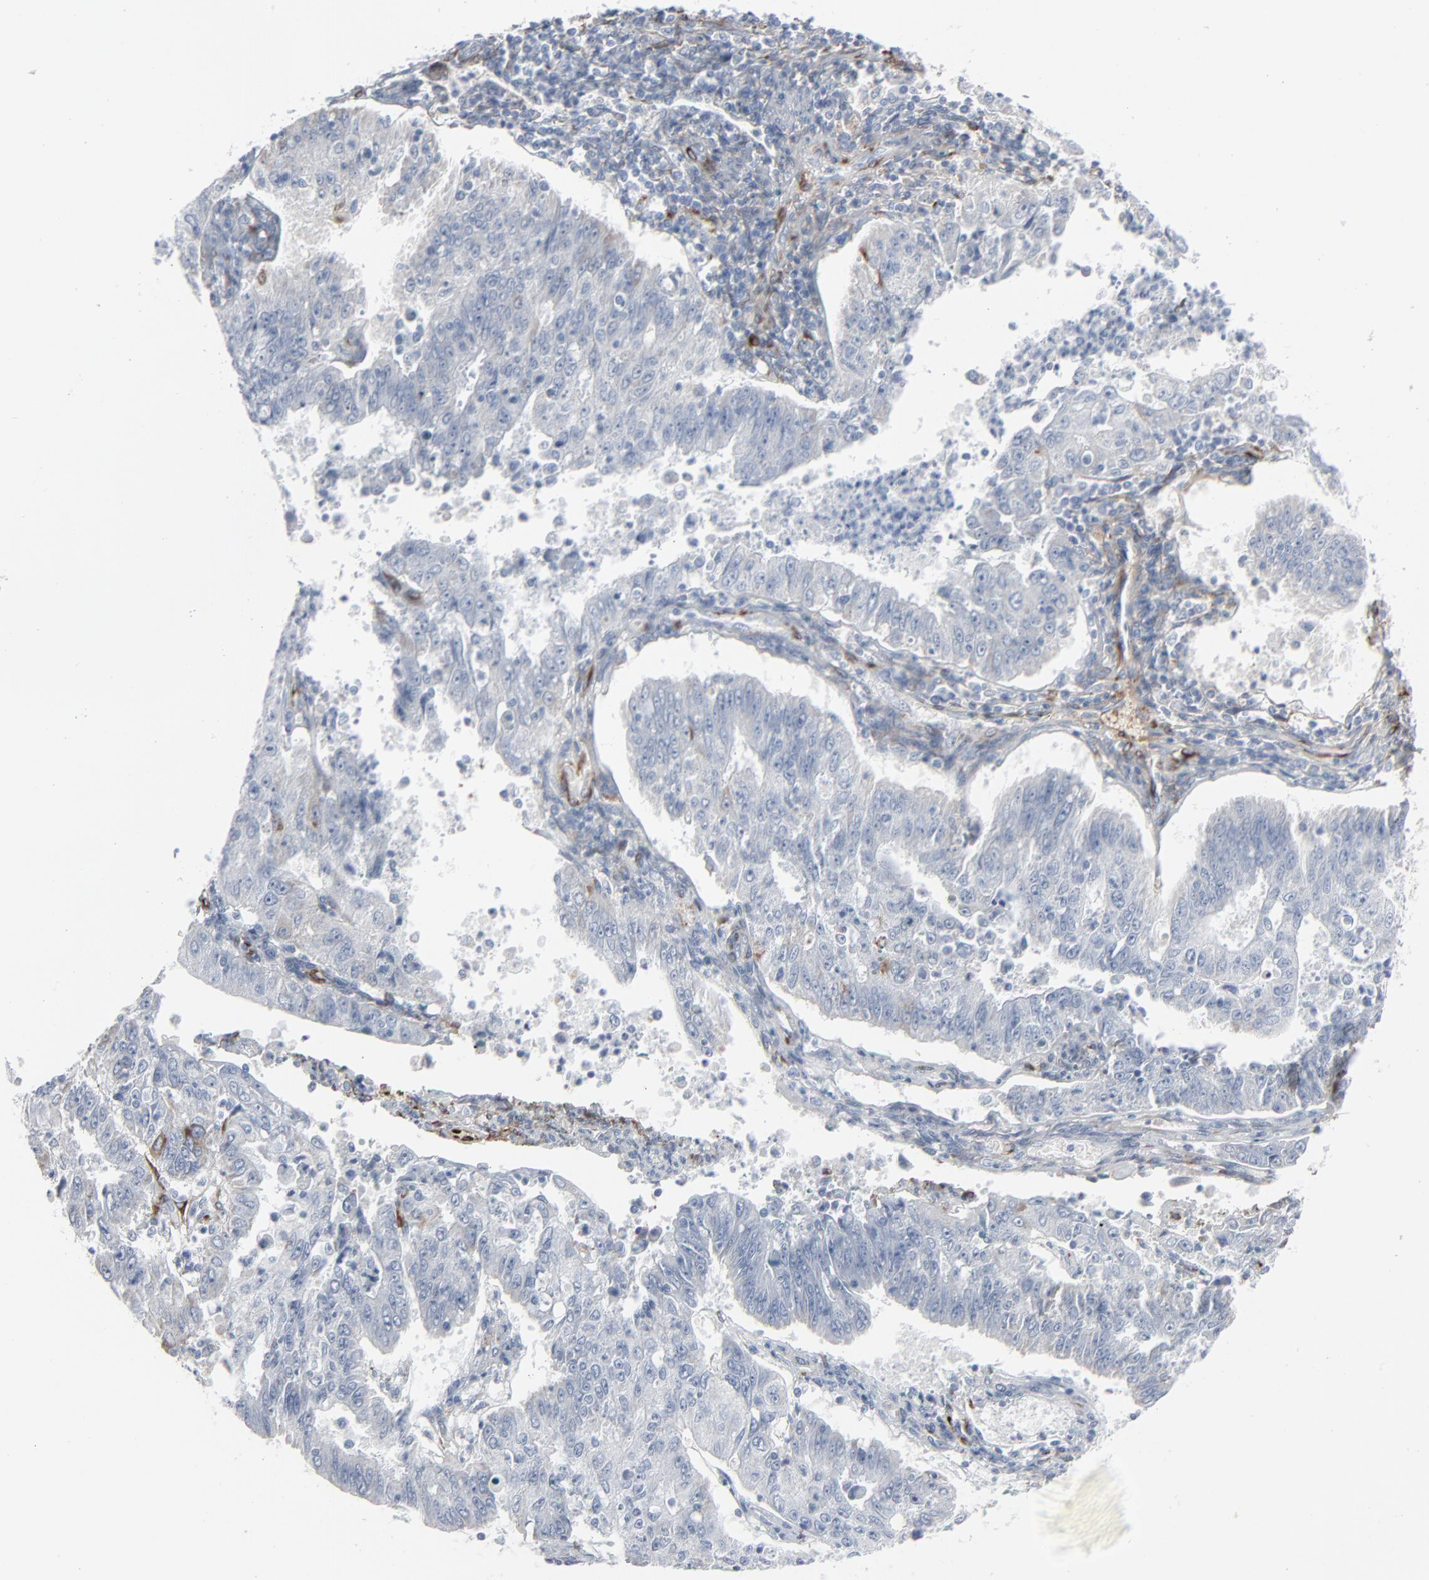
{"staining": {"intensity": "moderate", "quantity": "<25%", "location": "cytoplasmic/membranous"}, "tissue": "endometrial cancer", "cell_type": "Tumor cells", "image_type": "cancer", "snomed": [{"axis": "morphology", "description": "Adenocarcinoma, NOS"}, {"axis": "topography", "description": "Endometrium"}], "caption": "Protein analysis of endometrial cancer (adenocarcinoma) tissue exhibits moderate cytoplasmic/membranous expression in approximately <25% of tumor cells.", "gene": "BGN", "patient": {"sex": "female", "age": 42}}